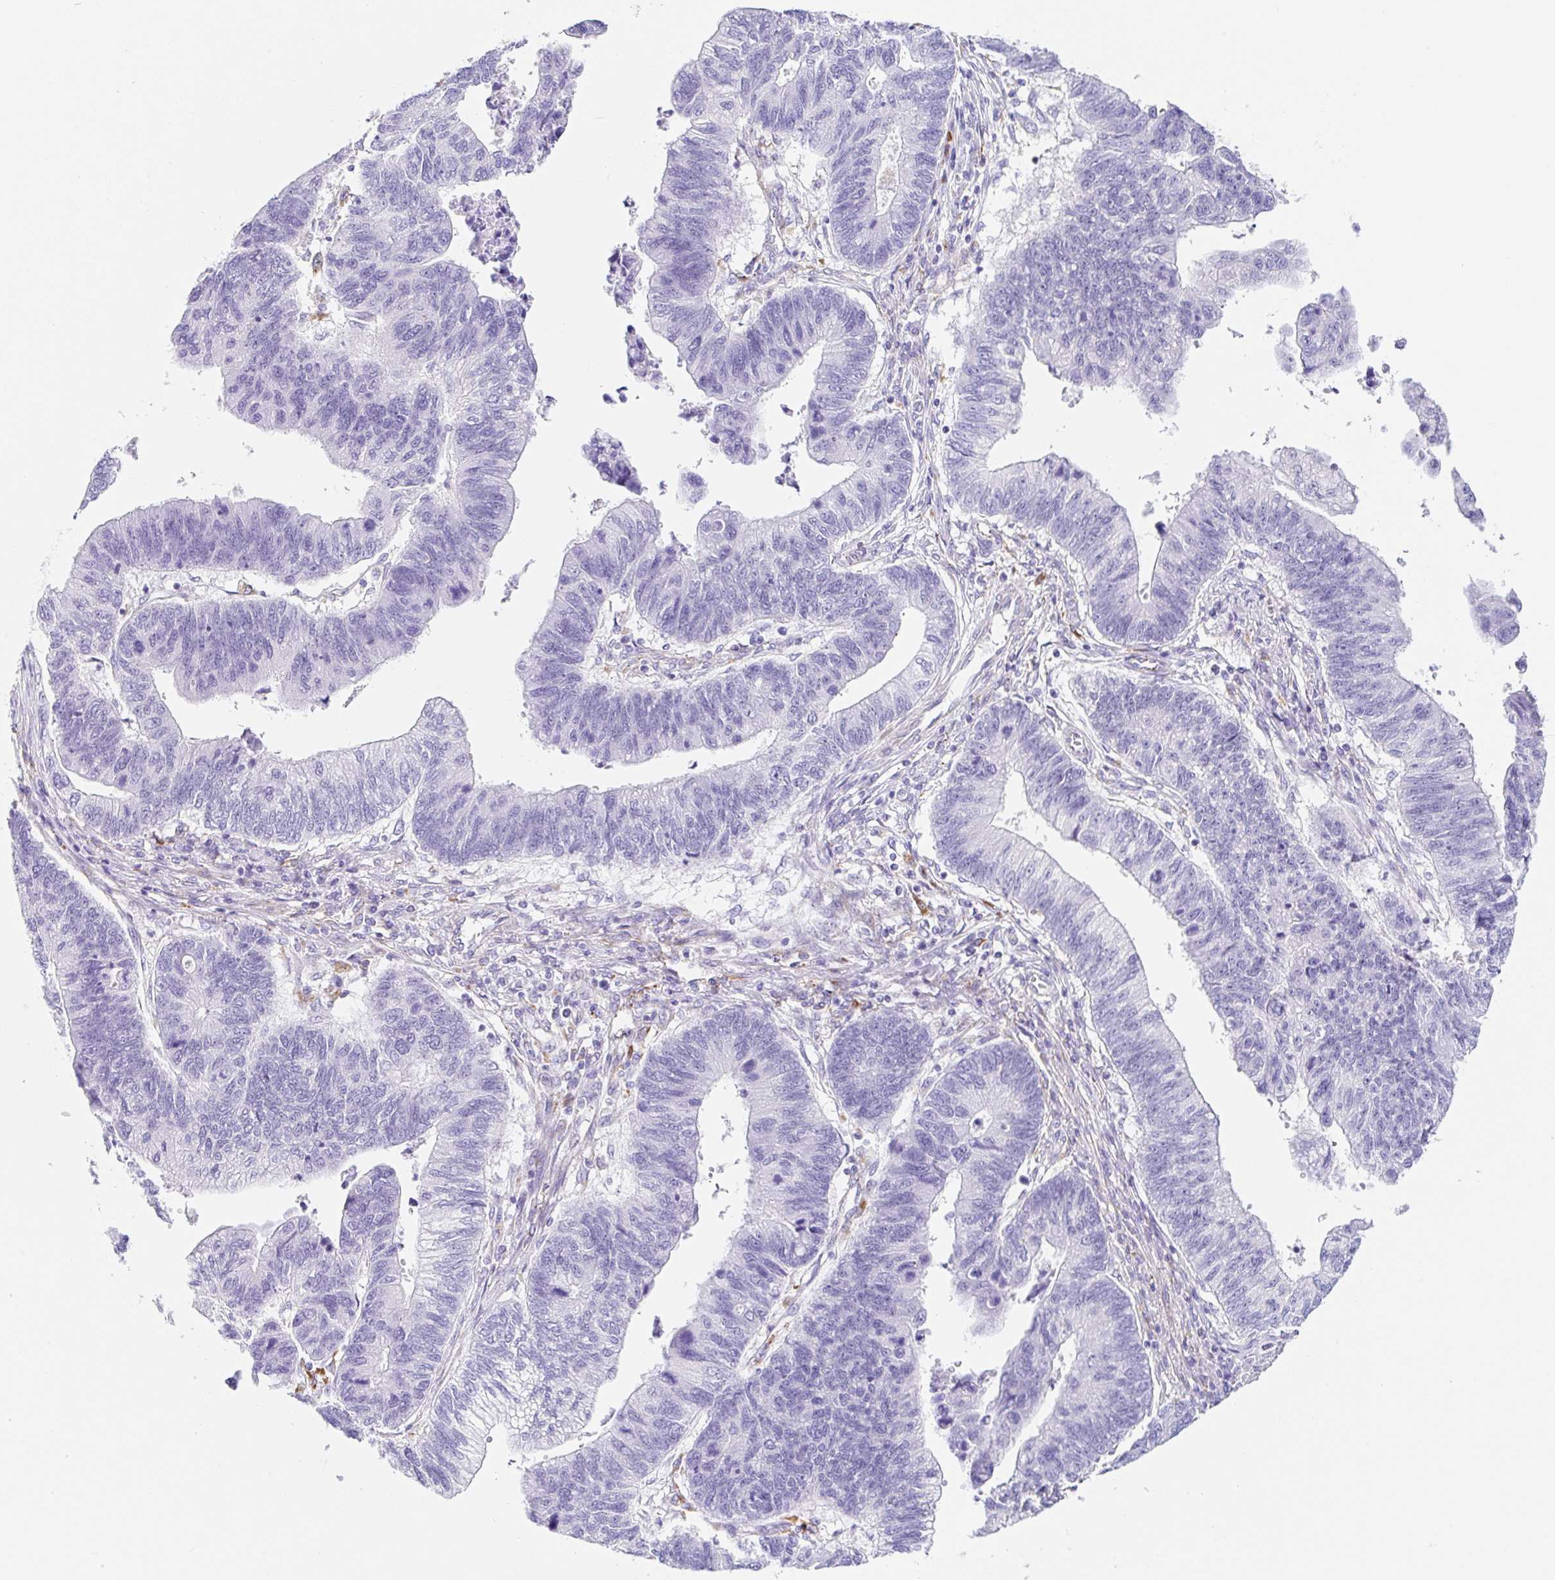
{"staining": {"intensity": "negative", "quantity": "none", "location": "none"}, "tissue": "stomach cancer", "cell_type": "Tumor cells", "image_type": "cancer", "snomed": [{"axis": "morphology", "description": "Adenocarcinoma, NOS"}, {"axis": "topography", "description": "Stomach"}], "caption": "This is an immunohistochemistry histopathology image of stomach cancer (adenocarcinoma). There is no positivity in tumor cells.", "gene": "DKK4", "patient": {"sex": "male", "age": 59}}